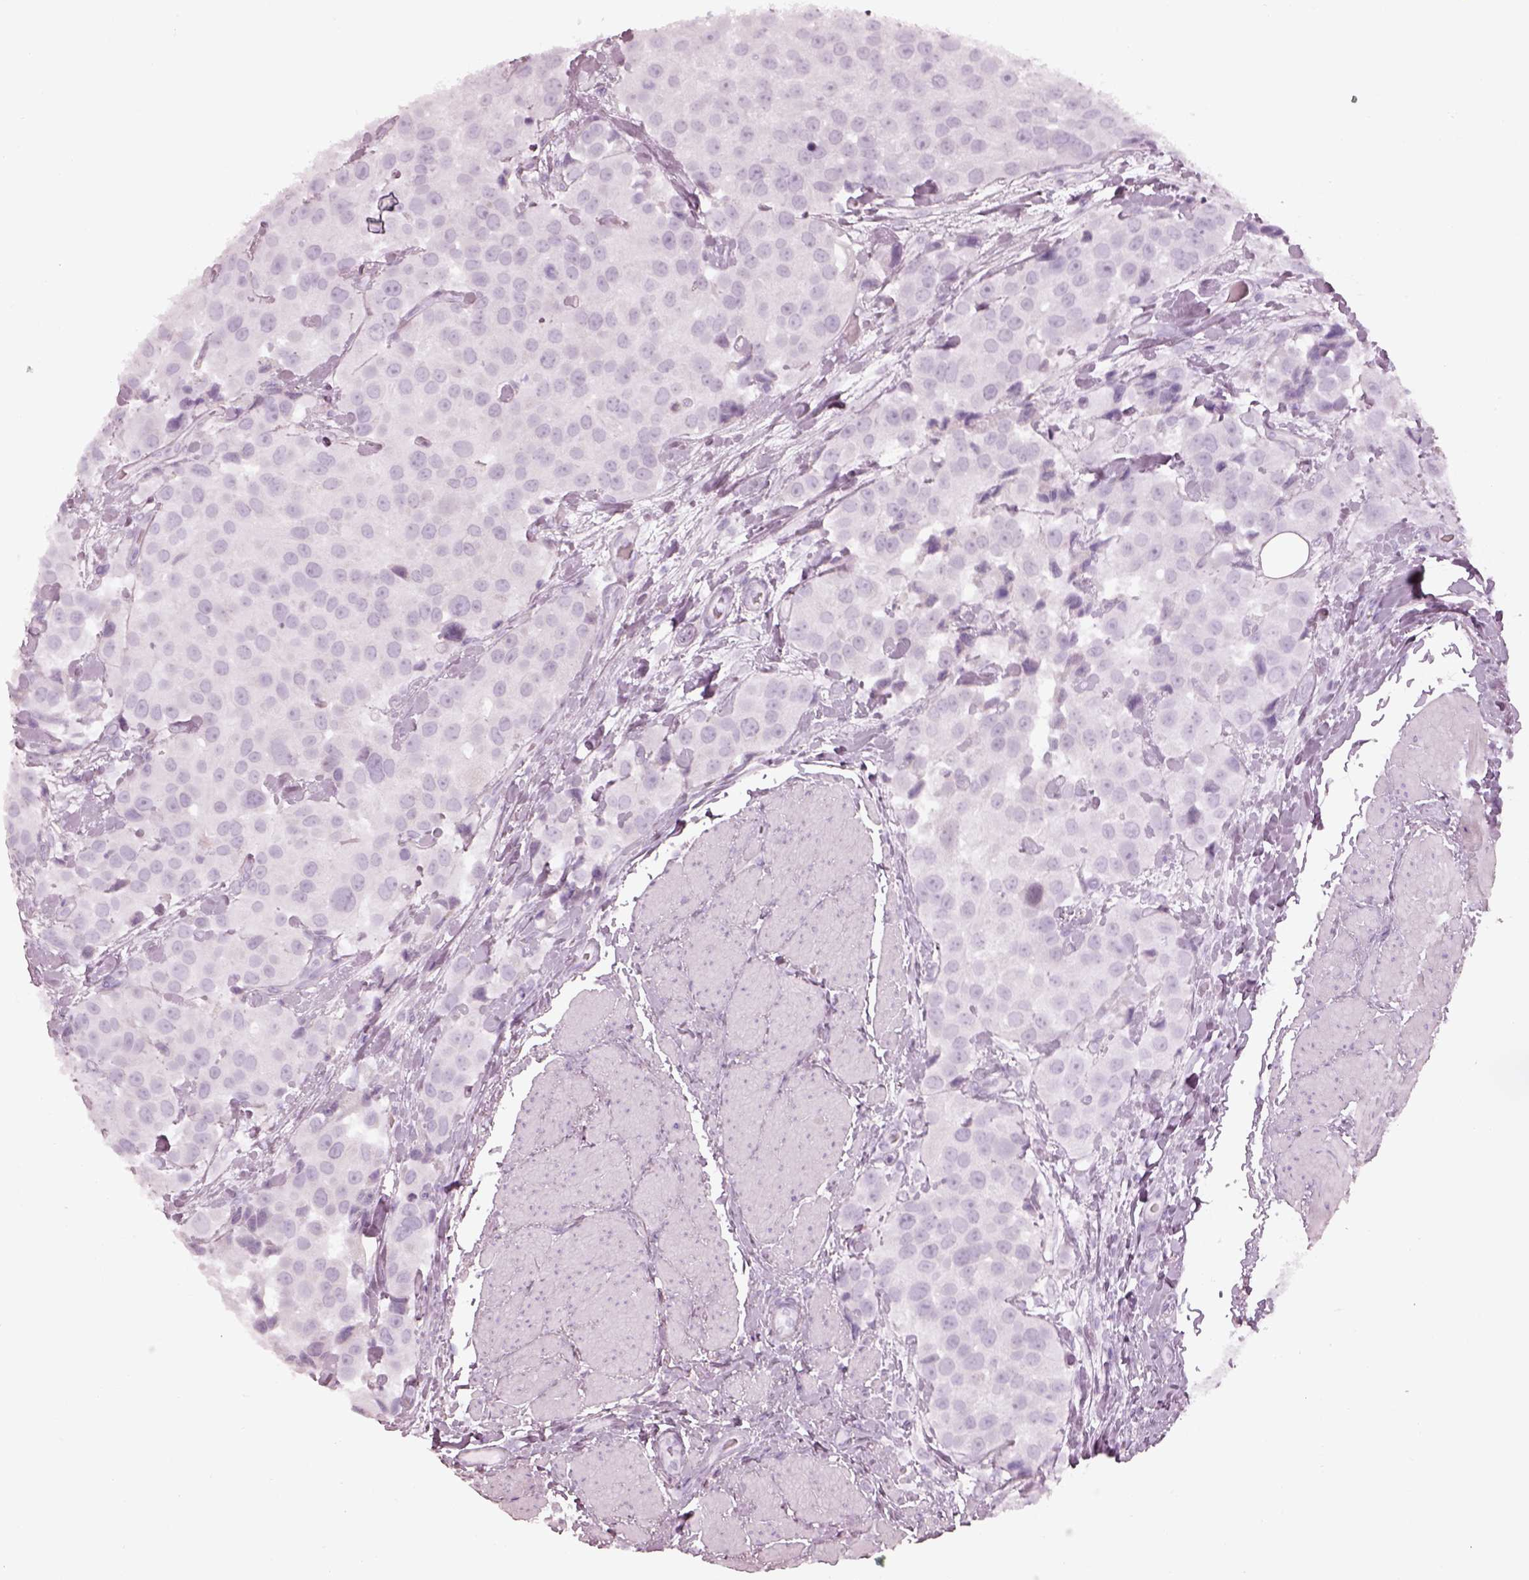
{"staining": {"intensity": "negative", "quantity": "none", "location": "none"}, "tissue": "urothelial cancer", "cell_type": "Tumor cells", "image_type": "cancer", "snomed": [{"axis": "morphology", "description": "Urothelial carcinoma, High grade"}, {"axis": "topography", "description": "Urinary bladder"}], "caption": "Human urothelial cancer stained for a protein using immunohistochemistry (IHC) reveals no positivity in tumor cells.", "gene": "SPATA6L", "patient": {"sex": "female", "age": 64}}